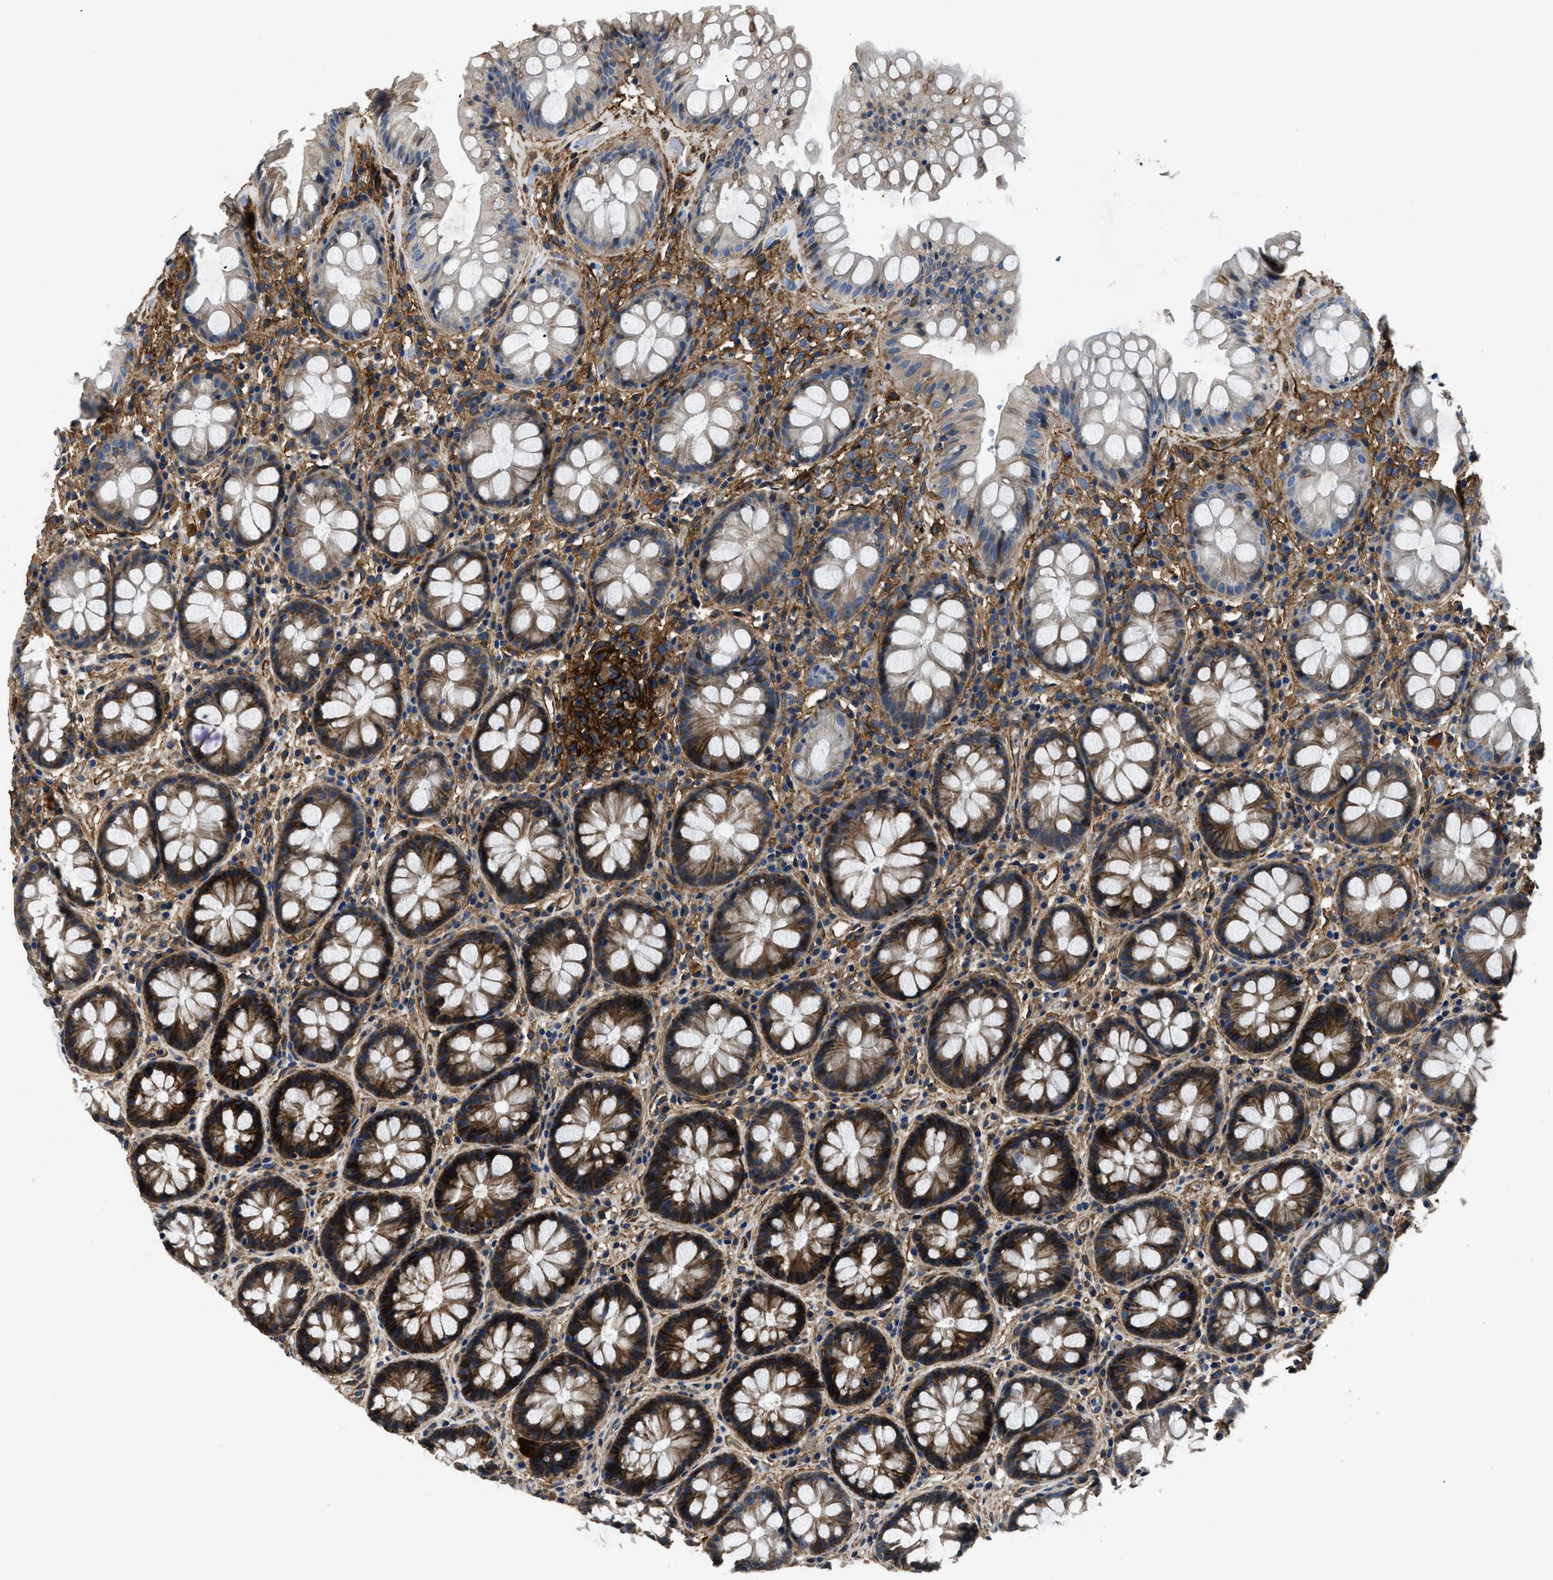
{"staining": {"intensity": "strong", "quantity": "25%-75%", "location": "cytoplasmic/membranous"}, "tissue": "rectum", "cell_type": "Glandular cells", "image_type": "normal", "snomed": [{"axis": "morphology", "description": "Normal tissue, NOS"}, {"axis": "topography", "description": "Rectum"}], "caption": "A brown stain shows strong cytoplasmic/membranous expression of a protein in glandular cells of benign rectum.", "gene": "CD276", "patient": {"sex": "male", "age": 64}}